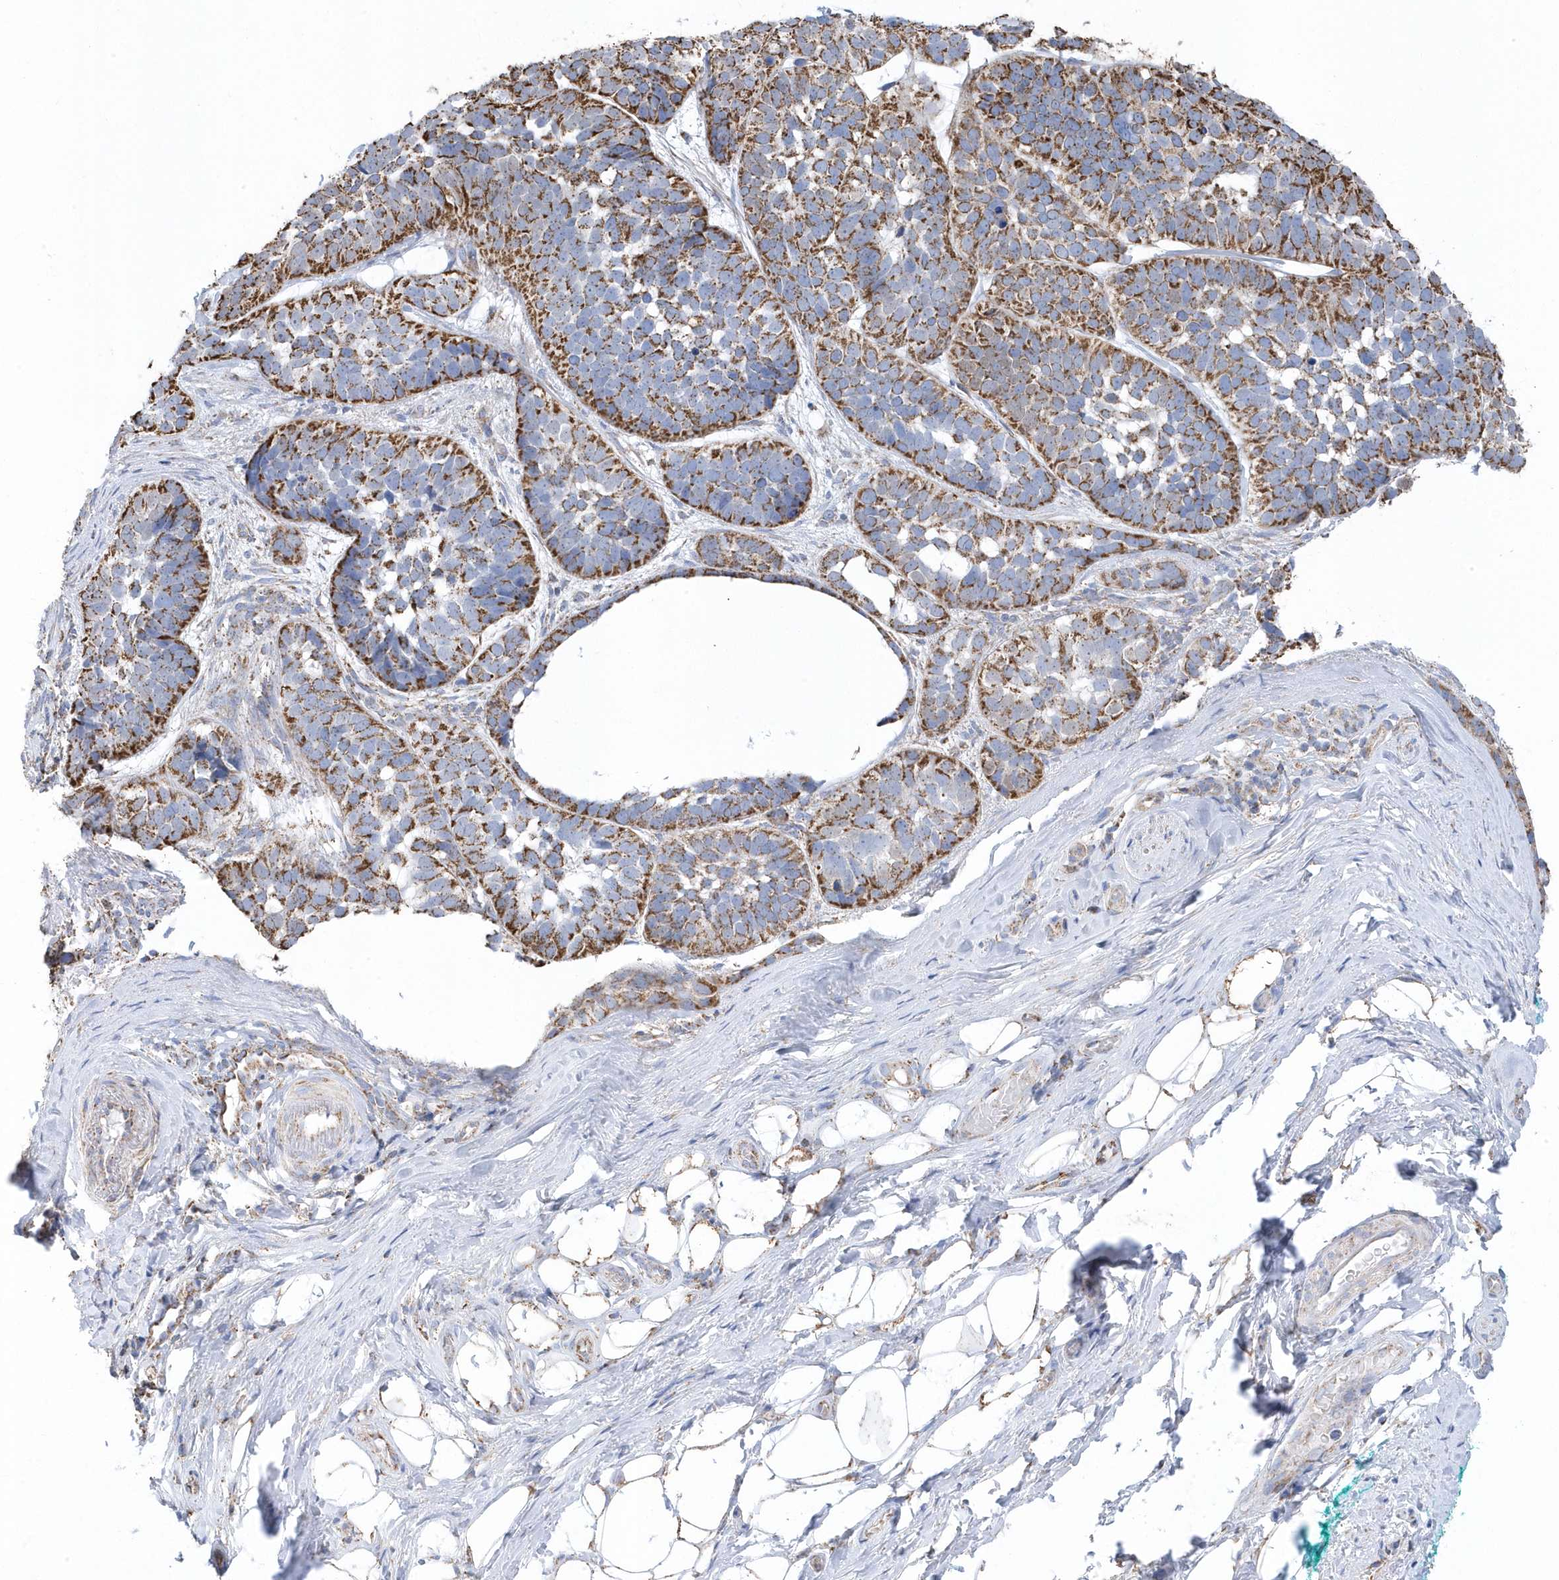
{"staining": {"intensity": "moderate", "quantity": ">75%", "location": "cytoplasmic/membranous"}, "tissue": "skin cancer", "cell_type": "Tumor cells", "image_type": "cancer", "snomed": [{"axis": "morphology", "description": "Basal cell carcinoma"}, {"axis": "topography", "description": "Skin"}], "caption": "Moderate cytoplasmic/membranous protein positivity is present in approximately >75% of tumor cells in basal cell carcinoma (skin).", "gene": "GTPBP8", "patient": {"sex": "male", "age": 62}}